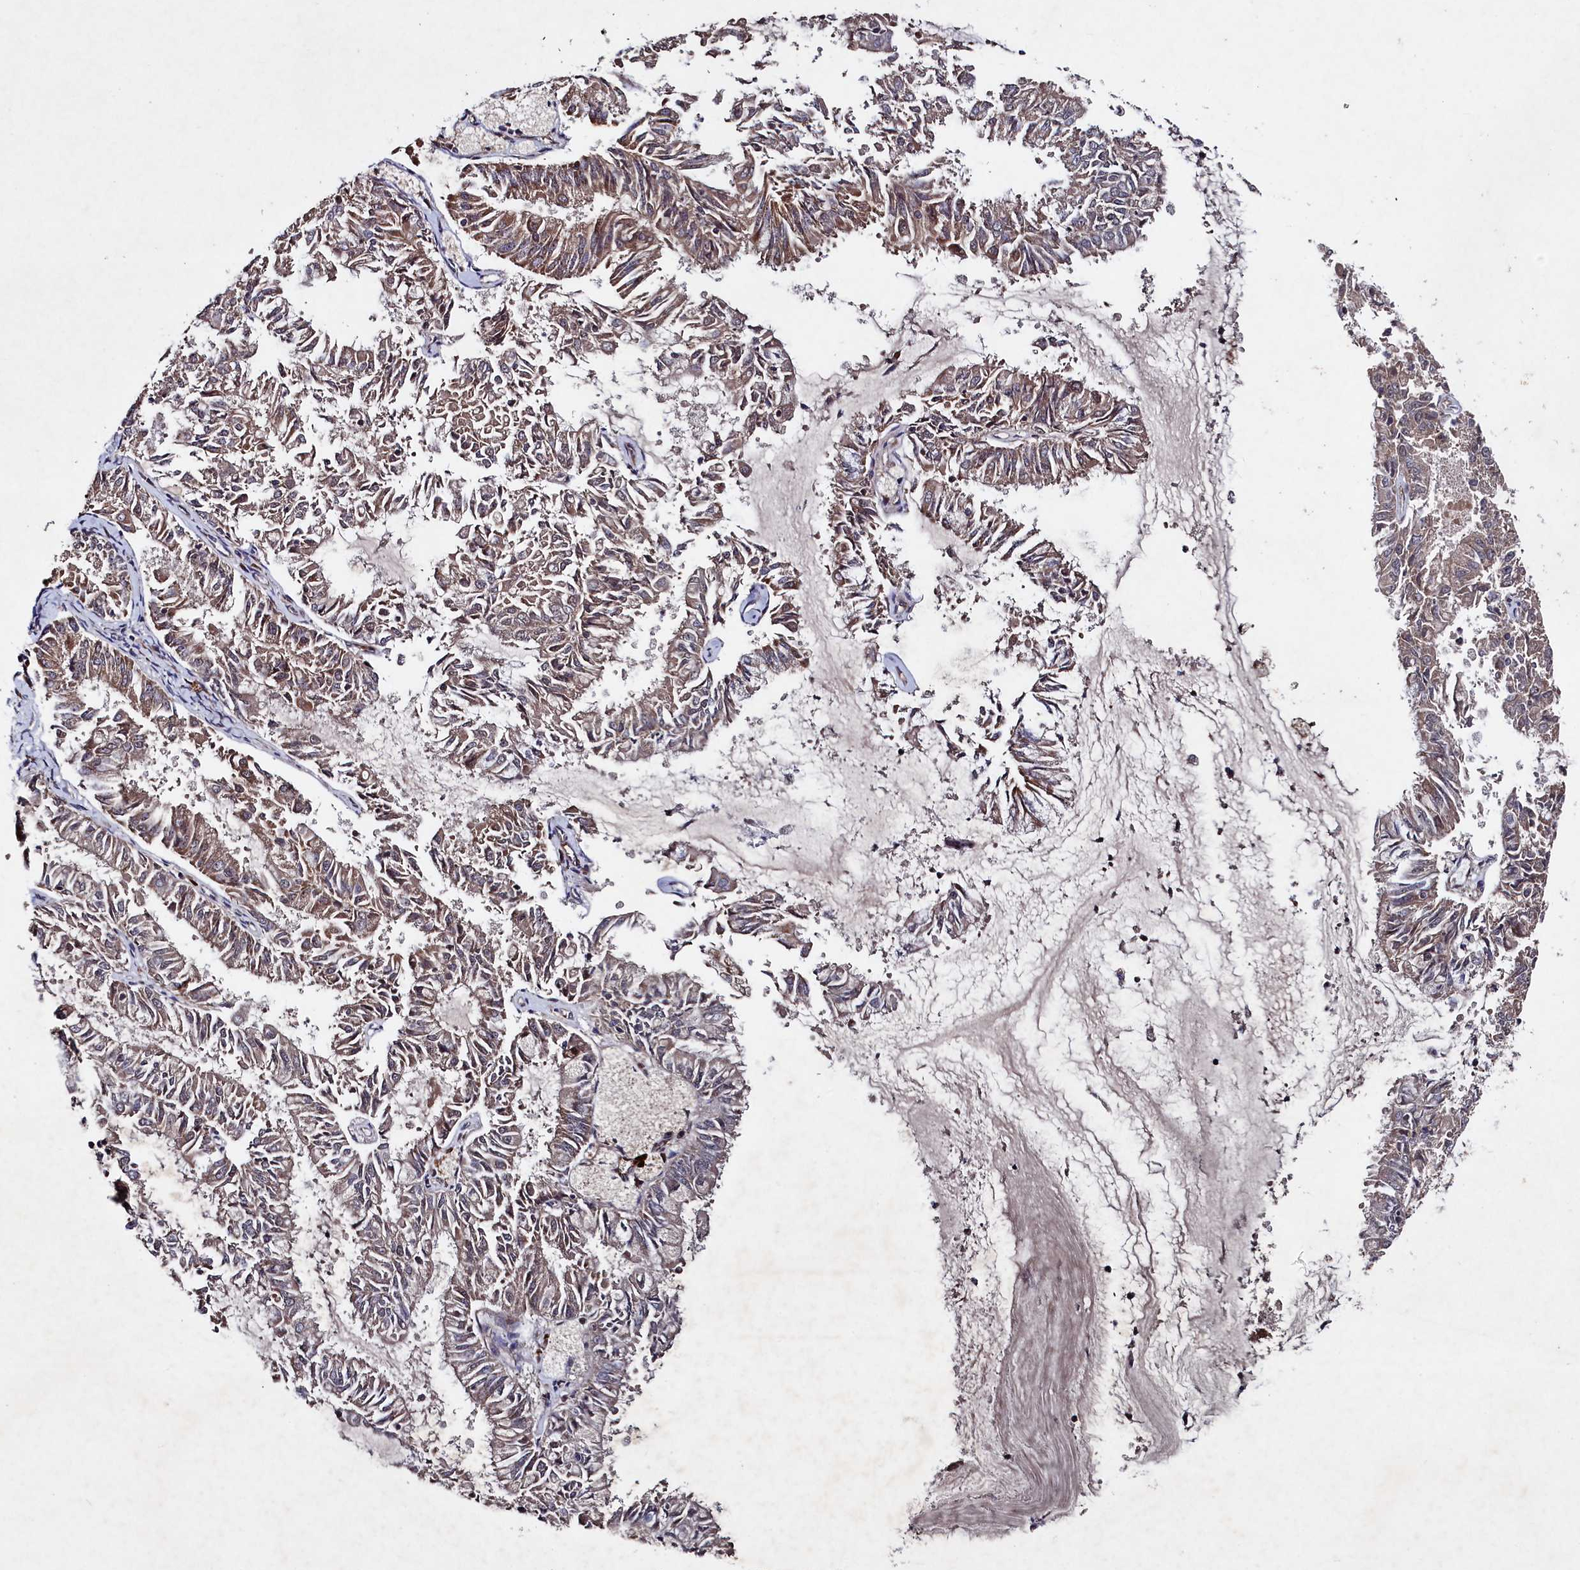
{"staining": {"intensity": "moderate", "quantity": "<25%", "location": "cytoplasmic/membranous"}, "tissue": "endometrial cancer", "cell_type": "Tumor cells", "image_type": "cancer", "snomed": [{"axis": "morphology", "description": "Adenocarcinoma, NOS"}, {"axis": "topography", "description": "Endometrium"}], "caption": "A high-resolution histopathology image shows IHC staining of adenocarcinoma (endometrial), which reveals moderate cytoplasmic/membranous expression in approximately <25% of tumor cells.", "gene": "SUPV3L1", "patient": {"sex": "female", "age": 57}}